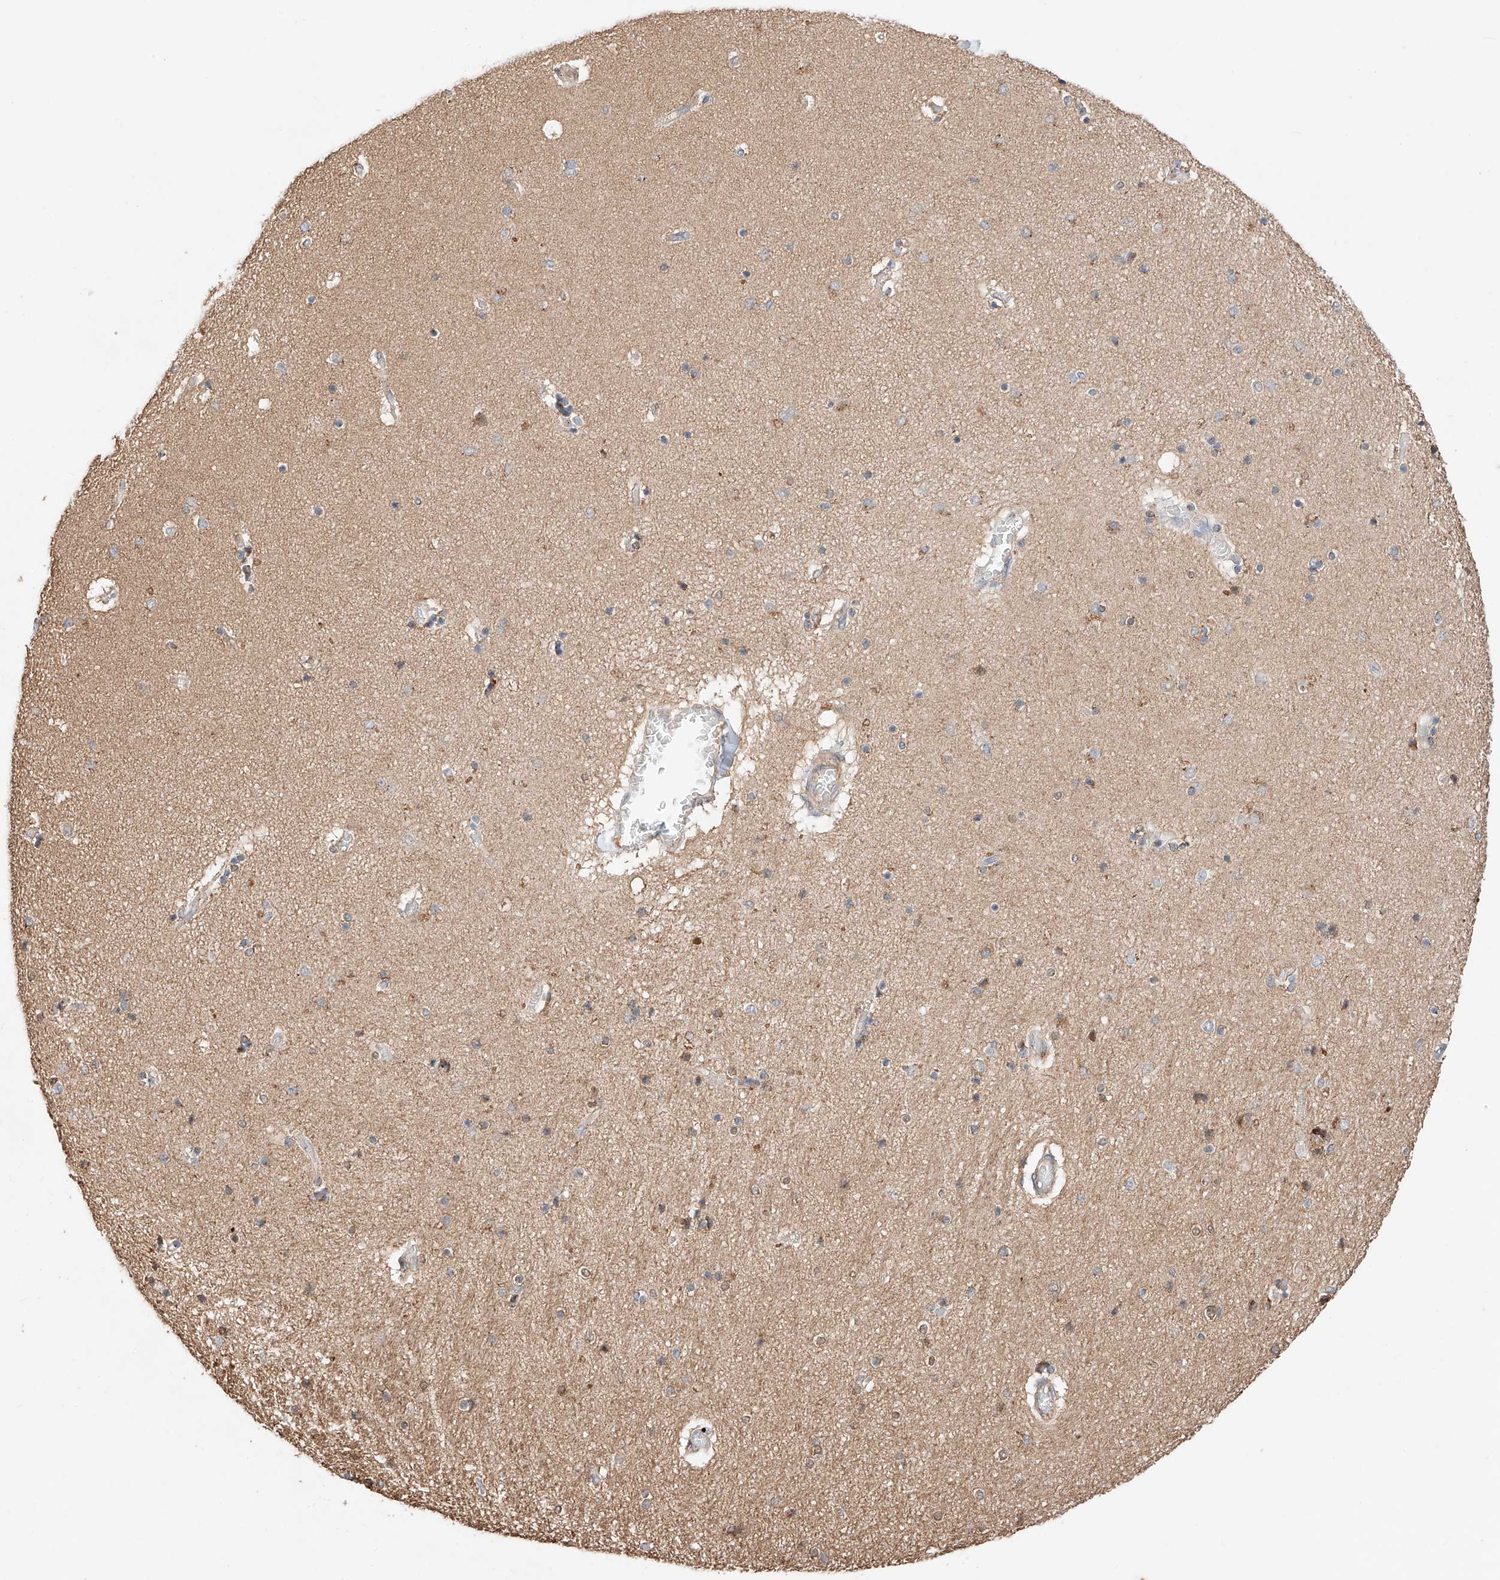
{"staining": {"intensity": "moderate", "quantity": "<25%", "location": "cytoplasmic/membranous"}, "tissue": "hippocampus", "cell_type": "Glial cells", "image_type": "normal", "snomed": [{"axis": "morphology", "description": "Normal tissue, NOS"}, {"axis": "topography", "description": "Hippocampus"}], "caption": "A low amount of moderate cytoplasmic/membranous expression is seen in approximately <25% of glial cells in benign hippocampus.", "gene": "MOSPD1", "patient": {"sex": "female", "age": 54}}